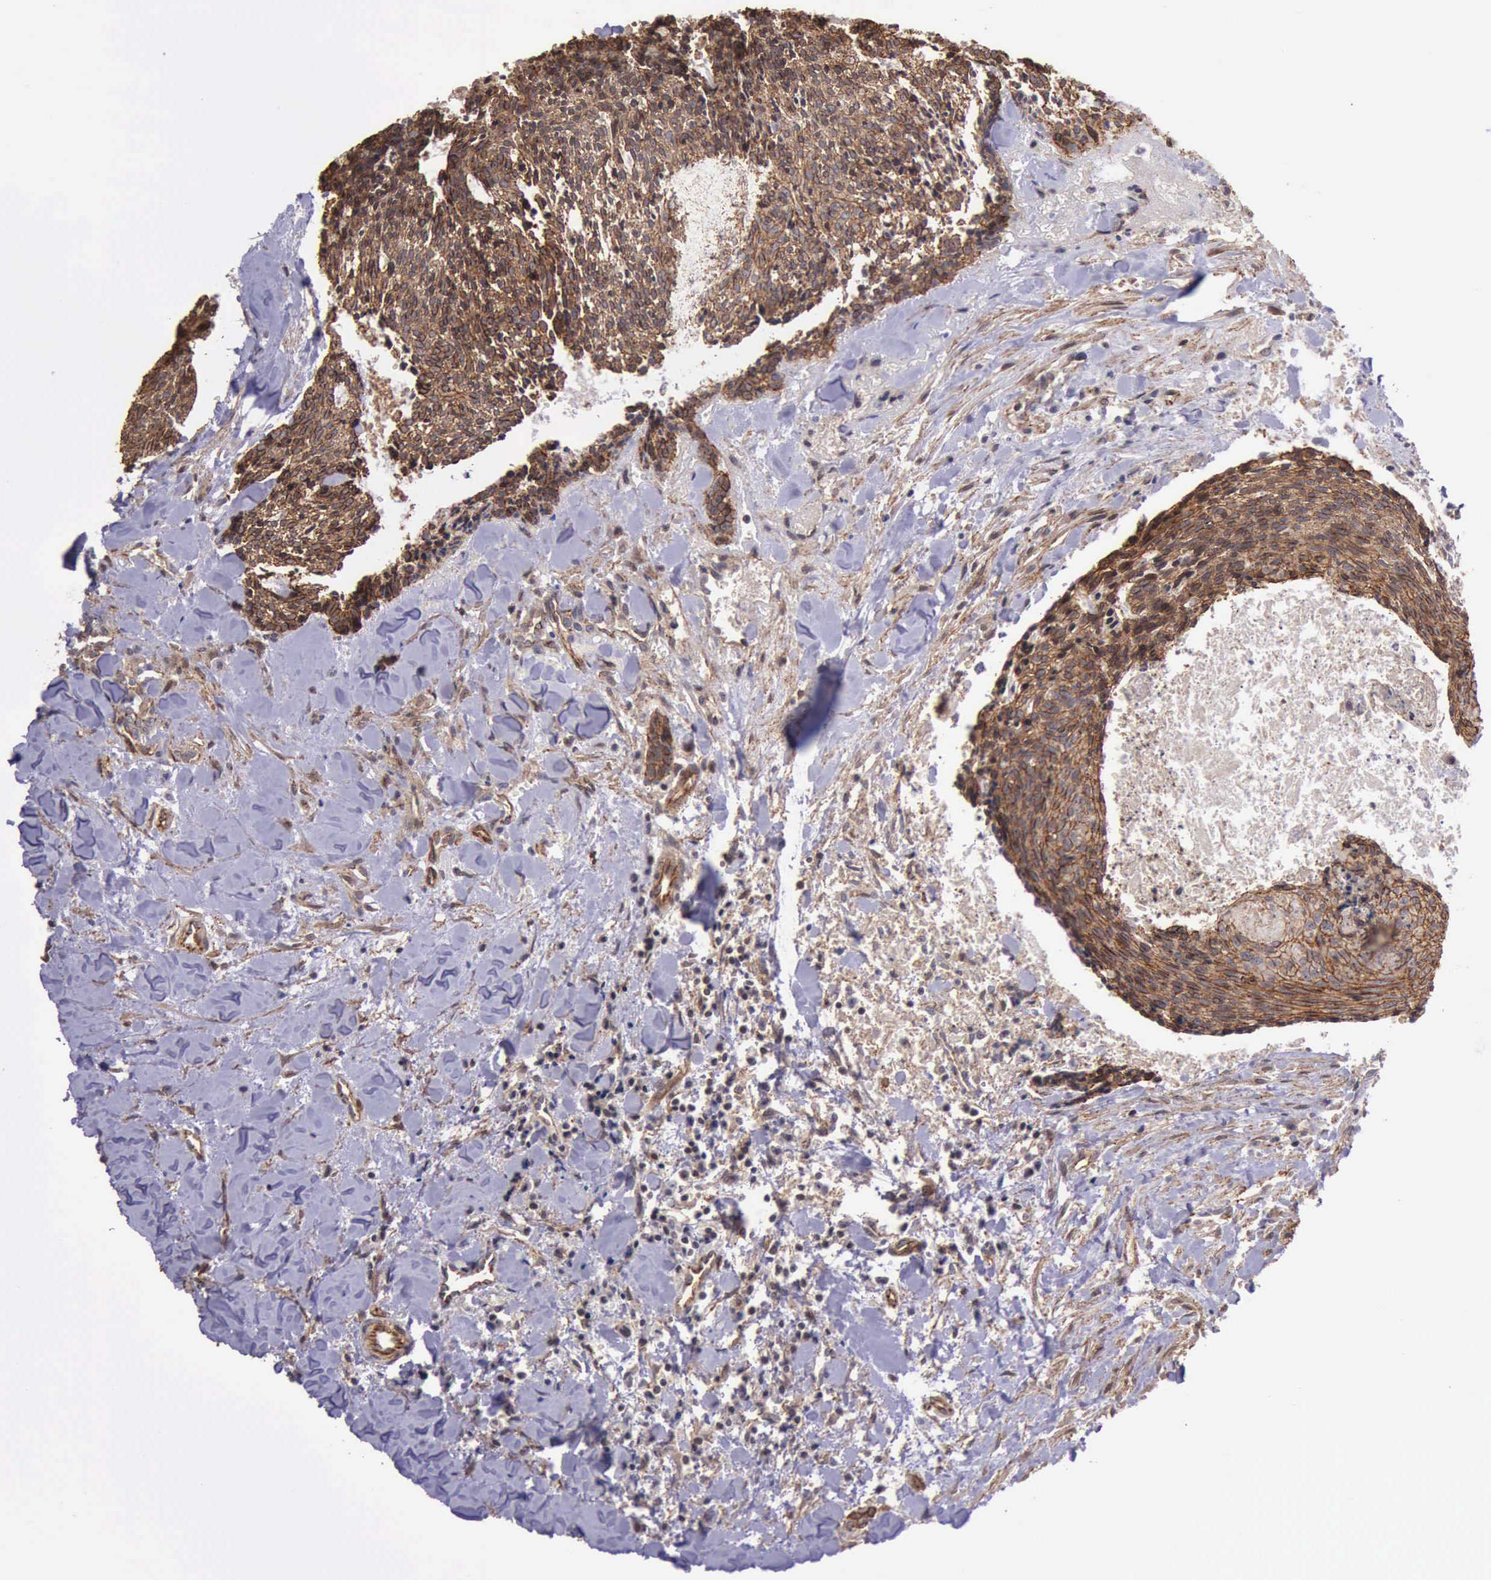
{"staining": {"intensity": "moderate", "quantity": ">75%", "location": "cytoplasmic/membranous"}, "tissue": "head and neck cancer", "cell_type": "Tumor cells", "image_type": "cancer", "snomed": [{"axis": "morphology", "description": "Squamous cell carcinoma, NOS"}, {"axis": "topography", "description": "Salivary gland"}, {"axis": "topography", "description": "Head-Neck"}], "caption": "Moderate cytoplasmic/membranous staining for a protein is identified in approximately >75% of tumor cells of head and neck cancer using immunohistochemistry (IHC).", "gene": "CTNNB1", "patient": {"sex": "male", "age": 70}}